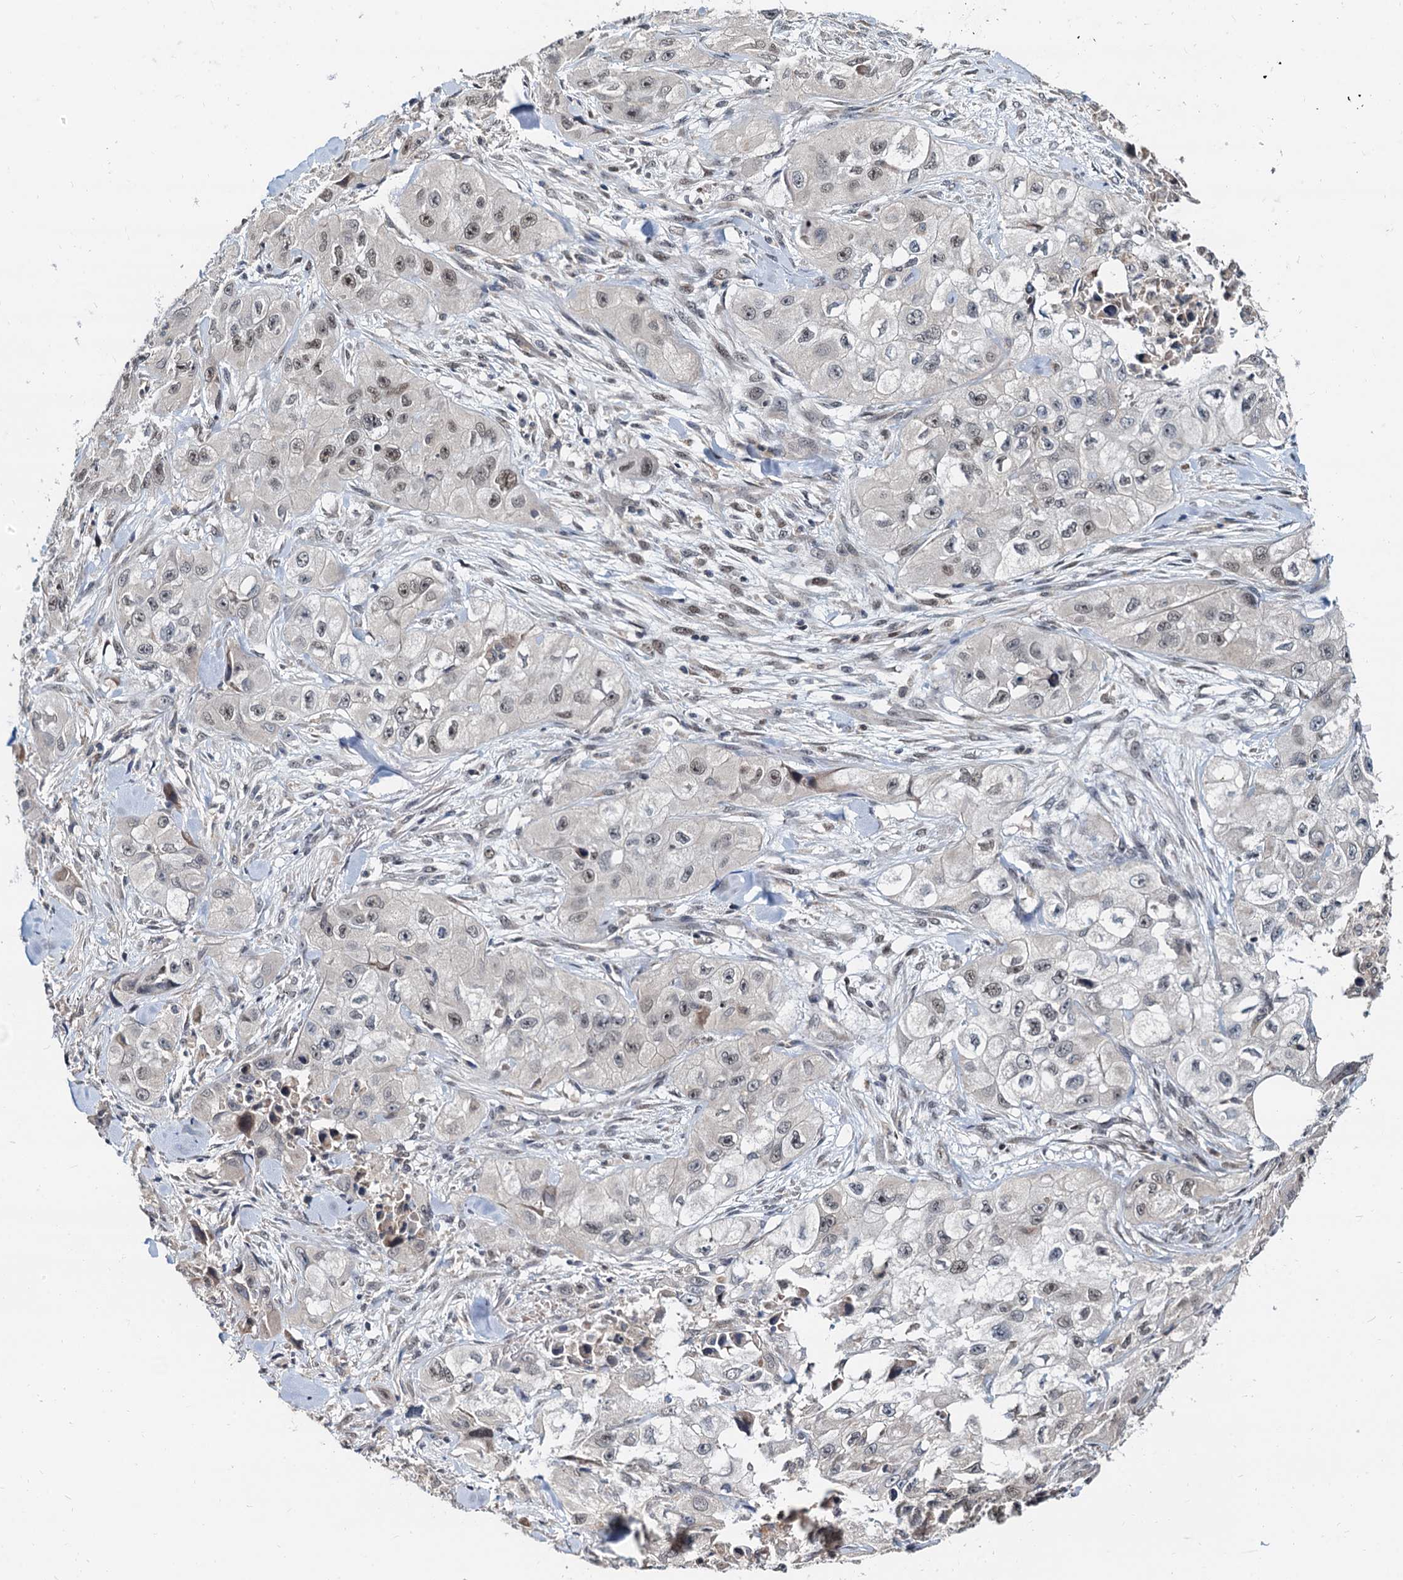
{"staining": {"intensity": "weak", "quantity": "<25%", "location": "nuclear"}, "tissue": "skin cancer", "cell_type": "Tumor cells", "image_type": "cancer", "snomed": [{"axis": "morphology", "description": "Squamous cell carcinoma, NOS"}, {"axis": "topography", "description": "Skin"}, {"axis": "topography", "description": "Subcutis"}], "caption": "IHC photomicrograph of human skin cancer (squamous cell carcinoma) stained for a protein (brown), which displays no positivity in tumor cells.", "gene": "MCMBP", "patient": {"sex": "male", "age": 73}}